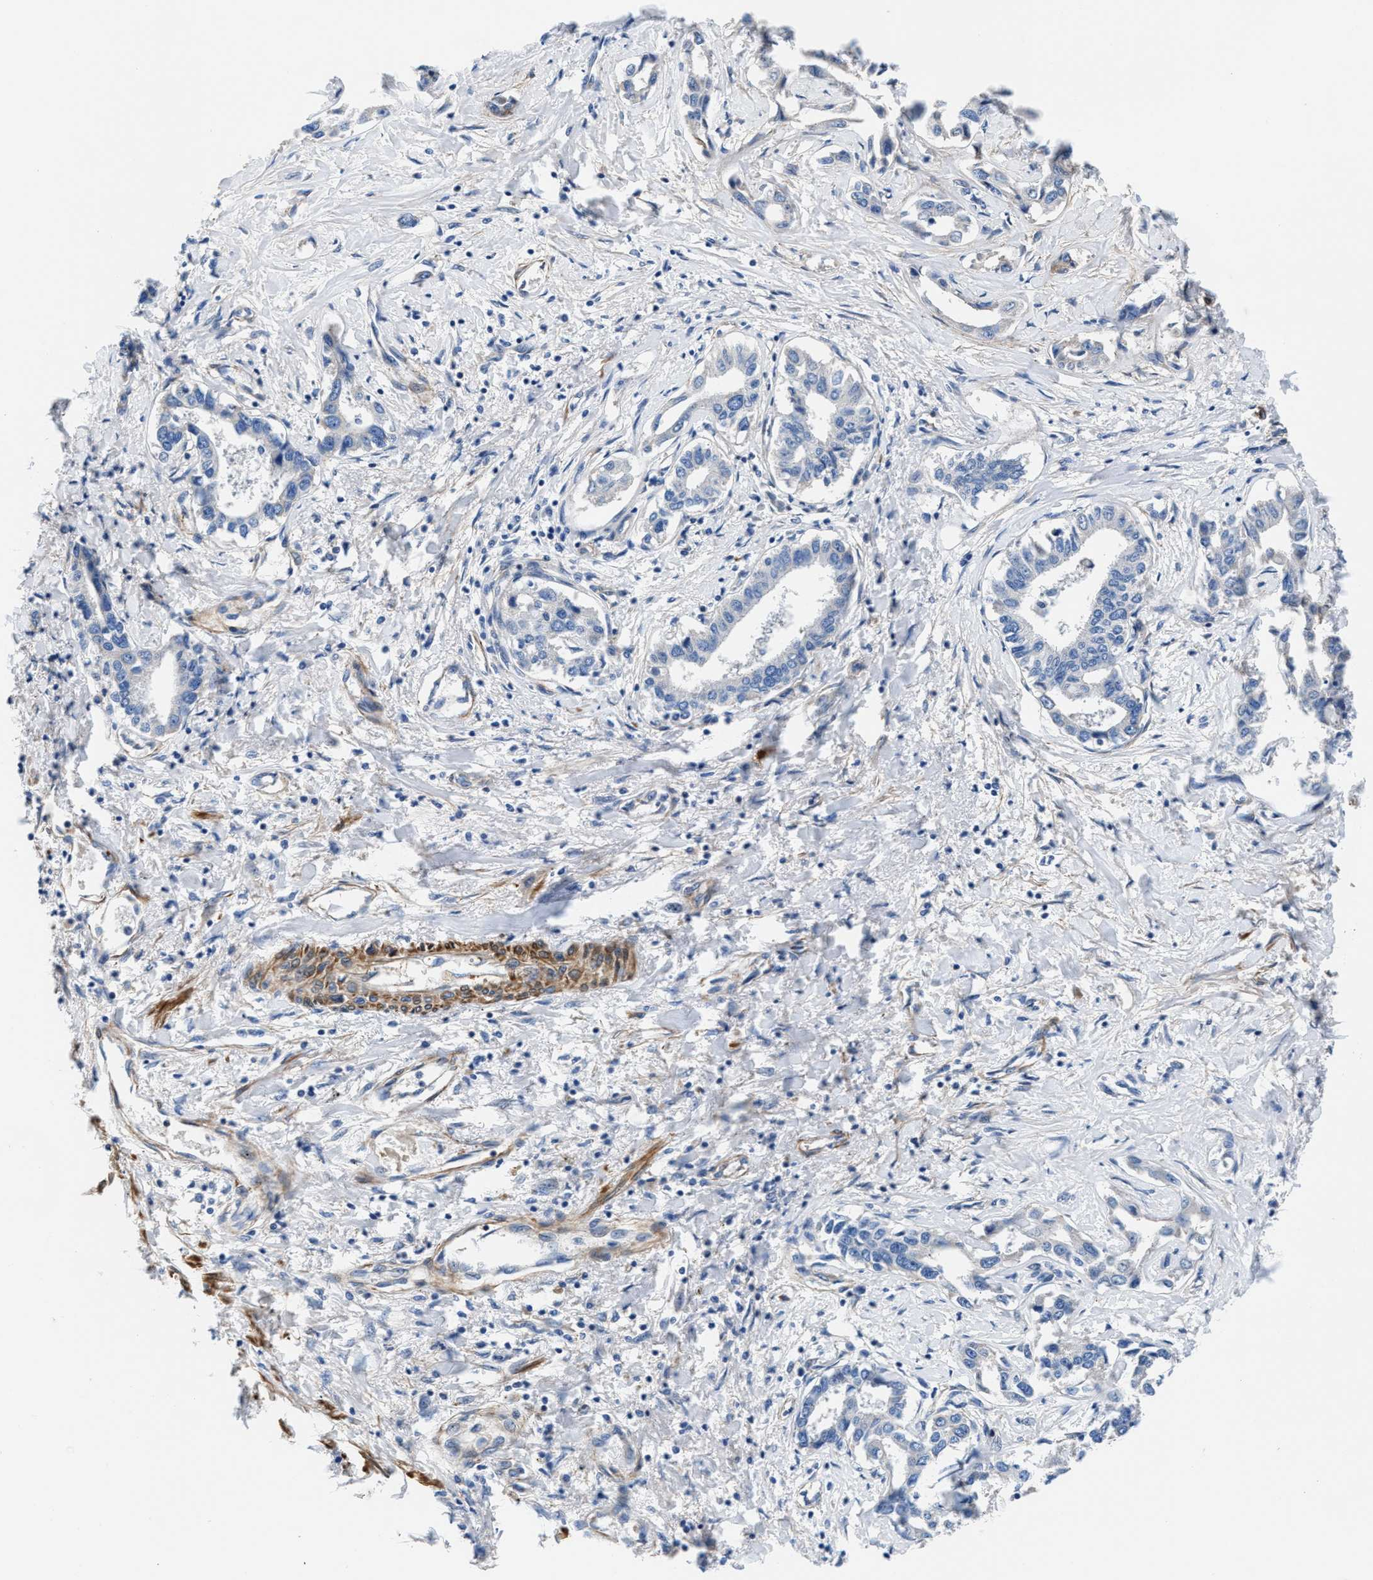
{"staining": {"intensity": "negative", "quantity": "none", "location": "none"}, "tissue": "liver cancer", "cell_type": "Tumor cells", "image_type": "cancer", "snomed": [{"axis": "morphology", "description": "Cholangiocarcinoma"}, {"axis": "topography", "description": "Liver"}], "caption": "This is an IHC micrograph of liver cancer (cholangiocarcinoma). There is no positivity in tumor cells.", "gene": "PARG", "patient": {"sex": "male", "age": 59}}